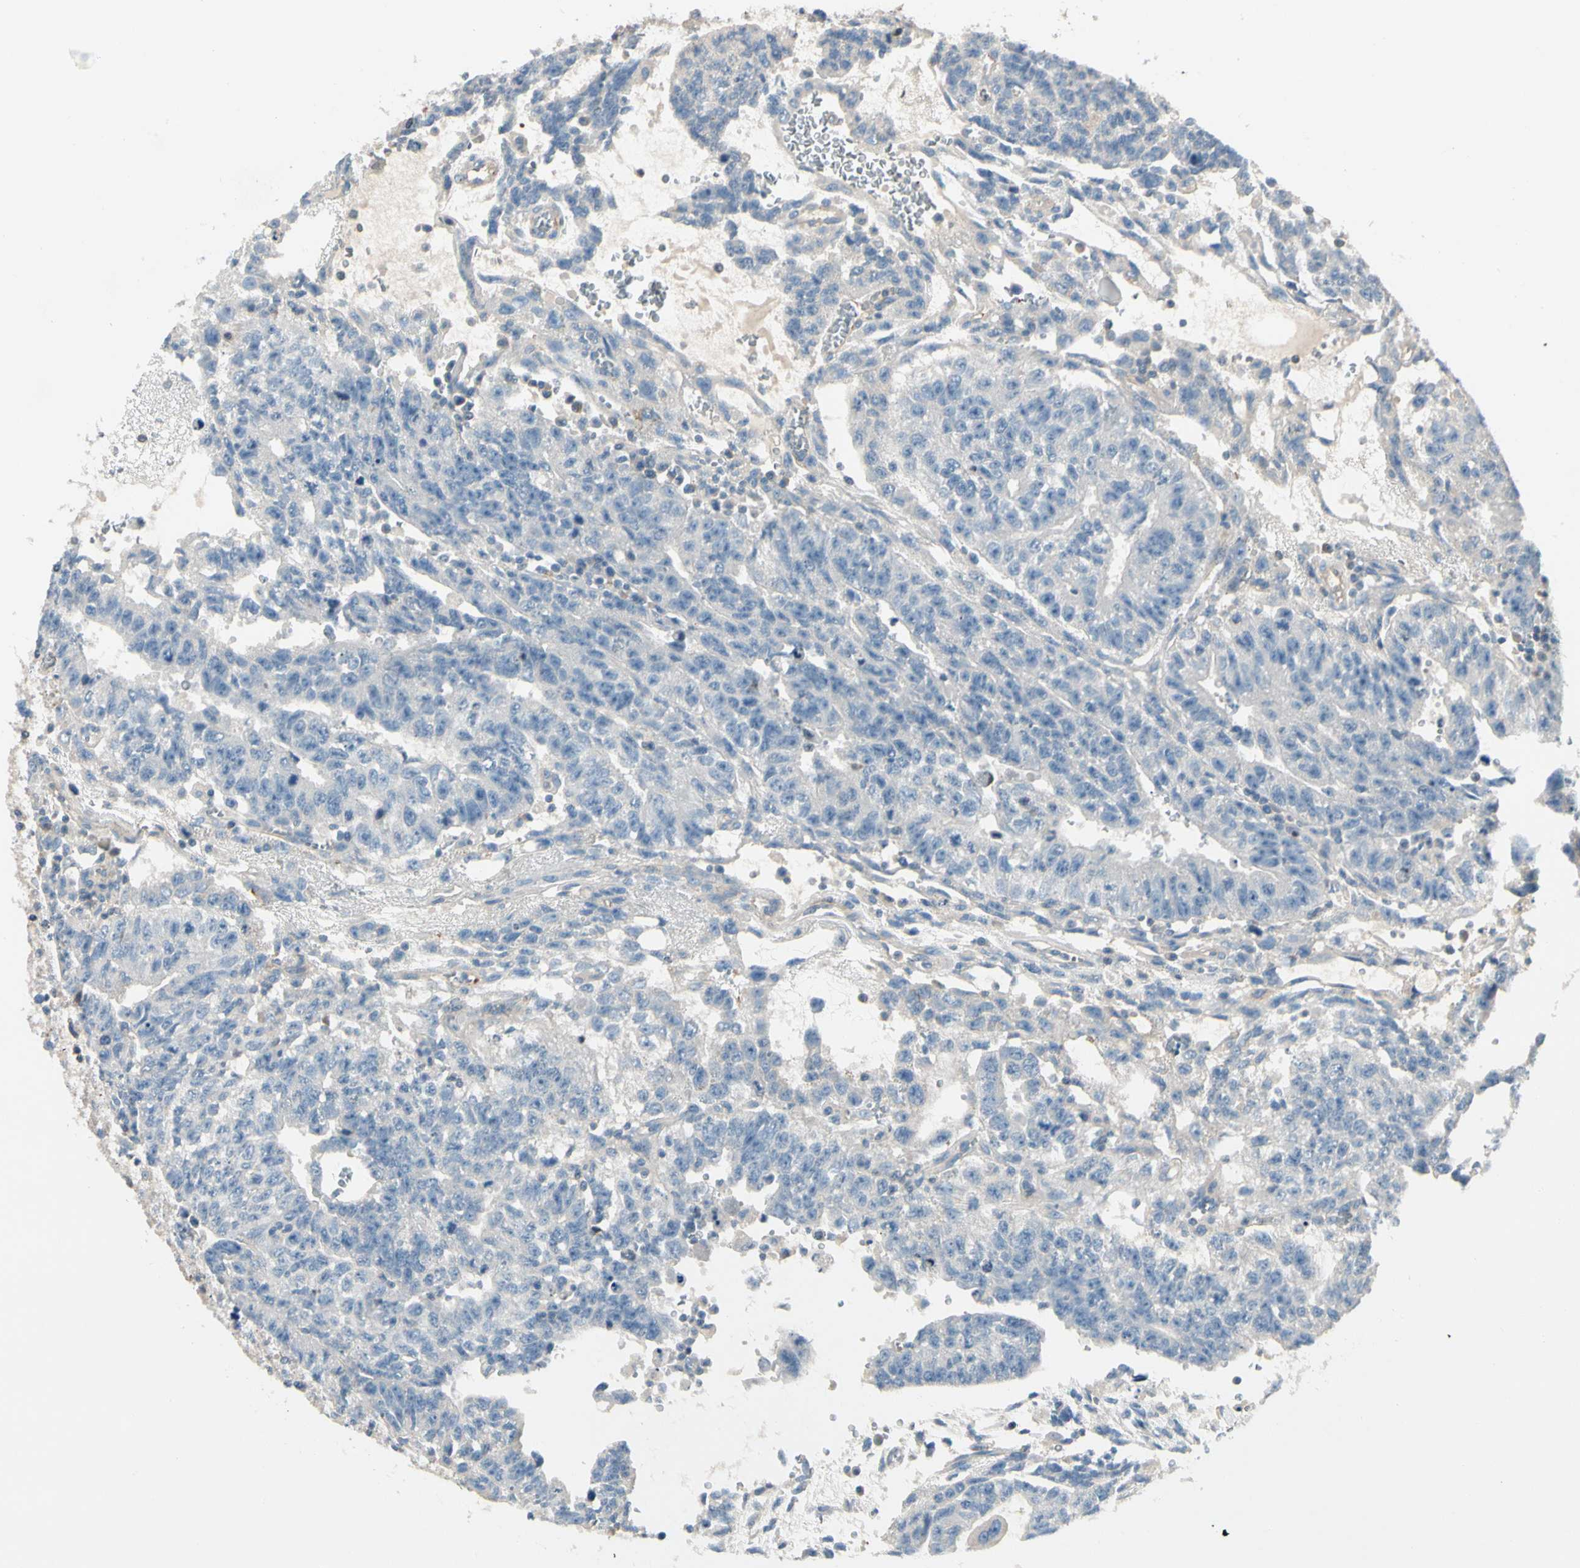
{"staining": {"intensity": "negative", "quantity": "none", "location": "none"}, "tissue": "testis cancer", "cell_type": "Tumor cells", "image_type": "cancer", "snomed": [{"axis": "morphology", "description": "Seminoma, NOS"}, {"axis": "morphology", "description": "Carcinoma, Embryonal, NOS"}, {"axis": "topography", "description": "Testis"}], "caption": "Tumor cells are negative for protein expression in human seminoma (testis).", "gene": "CDH6", "patient": {"sex": "male", "age": 52}}